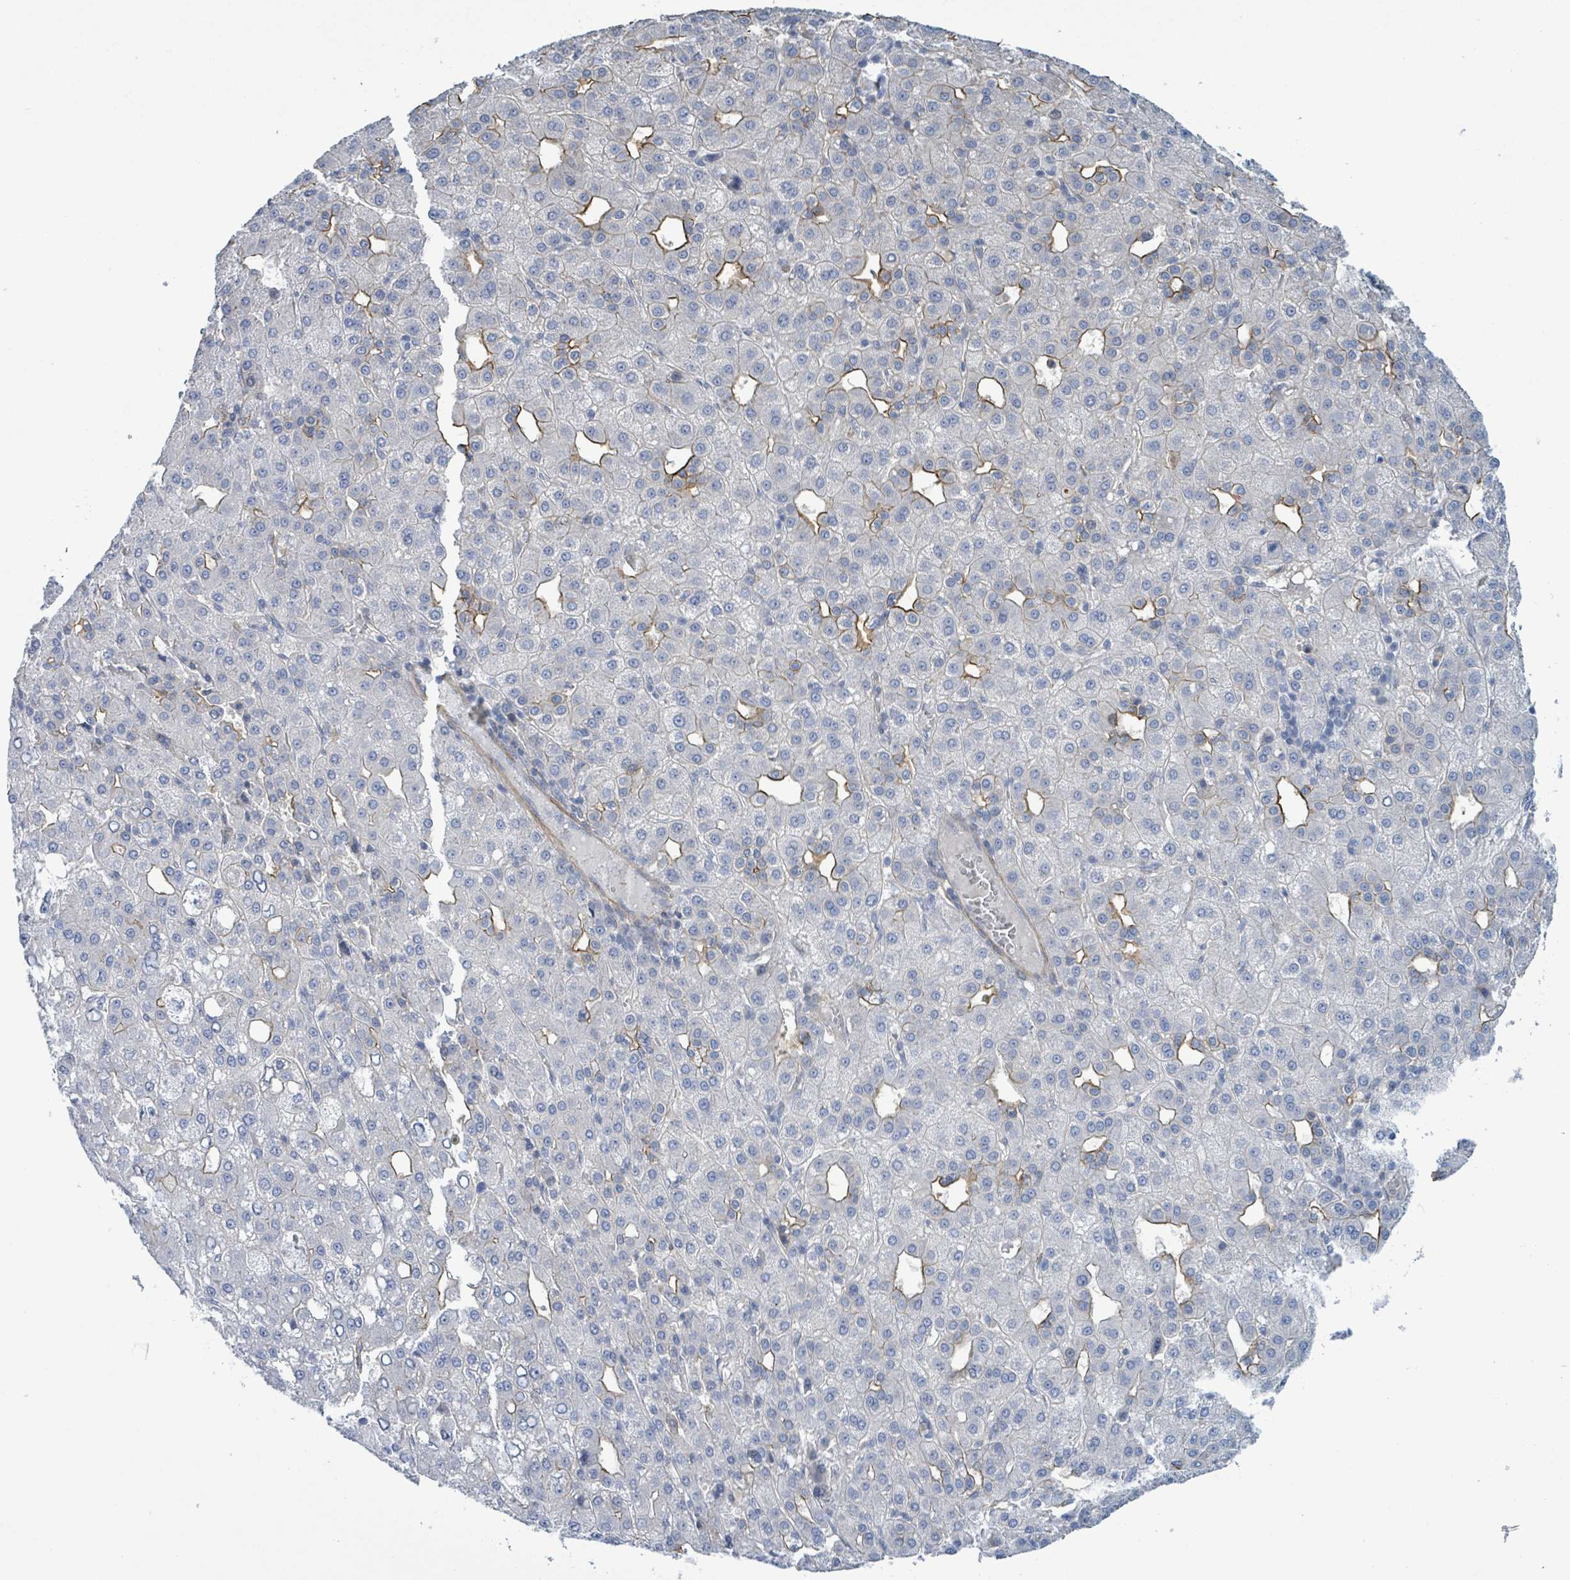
{"staining": {"intensity": "moderate", "quantity": "<25%", "location": "cytoplasmic/membranous"}, "tissue": "liver cancer", "cell_type": "Tumor cells", "image_type": "cancer", "snomed": [{"axis": "morphology", "description": "Carcinoma, Hepatocellular, NOS"}, {"axis": "topography", "description": "Liver"}], "caption": "Brown immunohistochemical staining in human liver cancer (hepatocellular carcinoma) displays moderate cytoplasmic/membranous positivity in about <25% of tumor cells. Using DAB (brown) and hematoxylin (blue) stains, captured at high magnification using brightfield microscopy.", "gene": "DMRTC1B", "patient": {"sex": "male", "age": 65}}